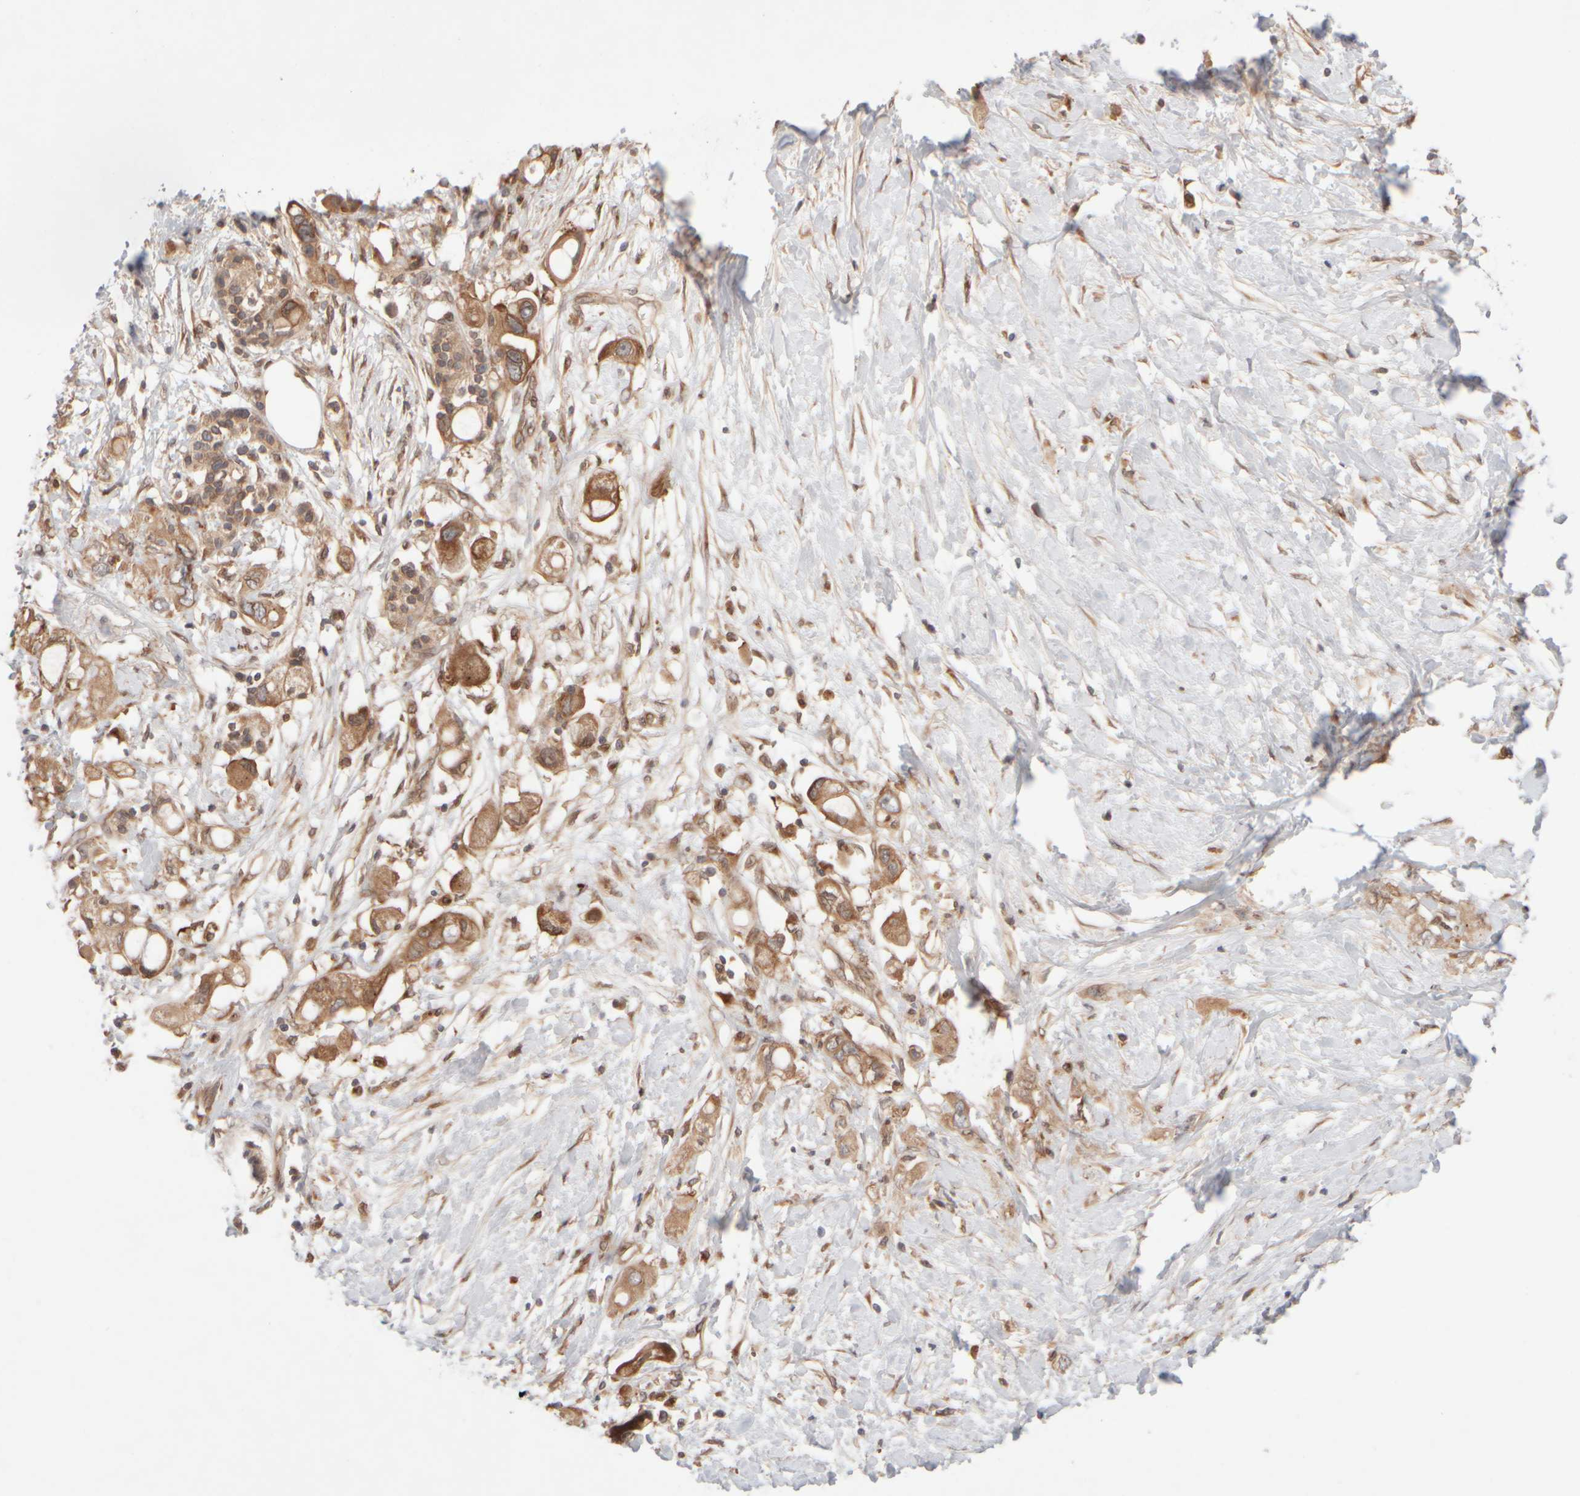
{"staining": {"intensity": "moderate", "quantity": ">75%", "location": "cytoplasmic/membranous"}, "tissue": "pancreatic cancer", "cell_type": "Tumor cells", "image_type": "cancer", "snomed": [{"axis": "morphology", "description": "Adenocarcinoma, NOS"}, {"axis": "topography", "description": "Pancreas"}], "caption": "This is a histology image of IHC staining of pancreatic cancer, which shows moderate expression in the cytoplasmic/membranous of tumor cells.", "gene": "GCN1", "patient": {"sex": "female", "age": 56}}